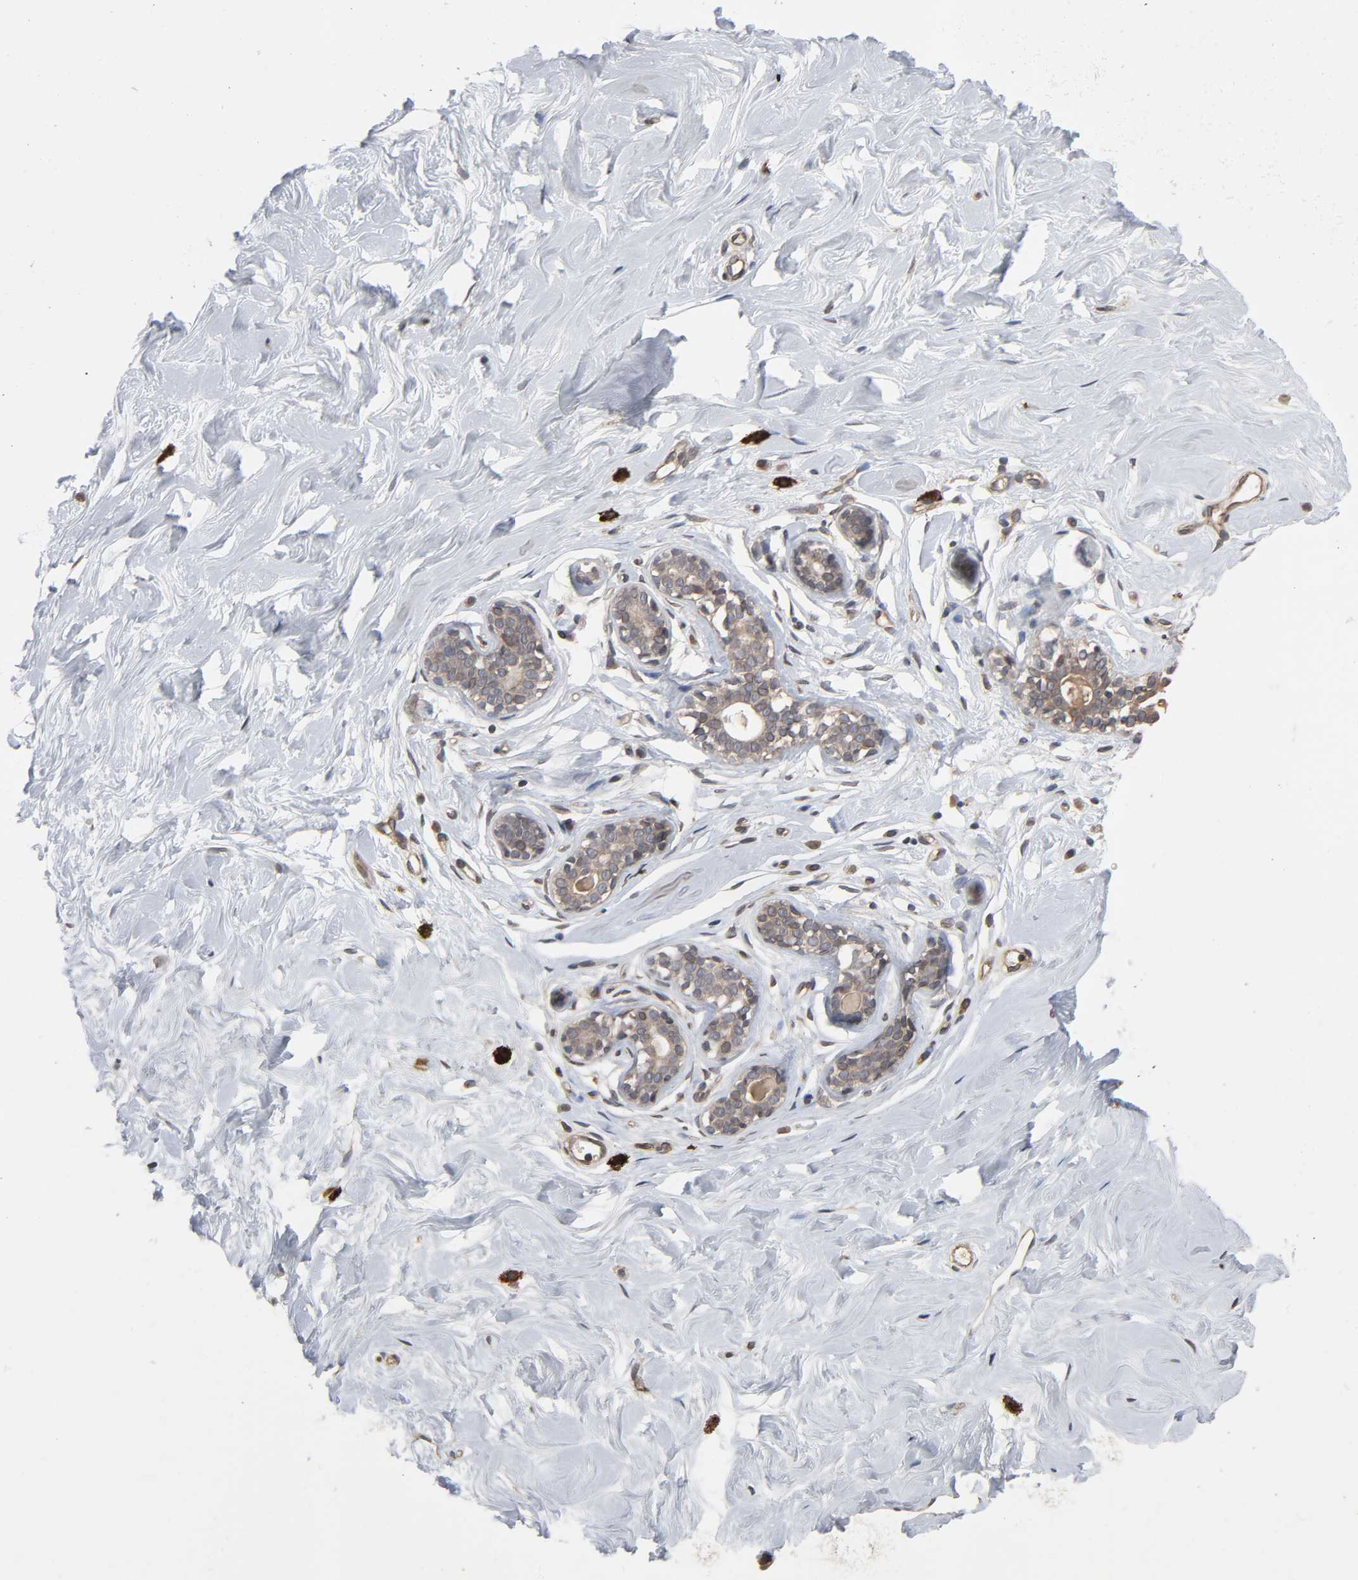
{"staining": {"intensity": "negative", "quantity": "none", "location": "none"}, "tissue": "breast", "cell_type": "Adipocytes", "image_type": "normal", "snomed": [{"axis": "morphology", "description": "Normal tissue, NOS"}, {"axis": "topography", "description": "Breast"}], "caption": "A high-resolution image shows IHC staining of benign breast, which exhibits no significant positivity in adipocytes.", "gene": "CCDC175", "patient": {"sex": "female", "age": 23}}